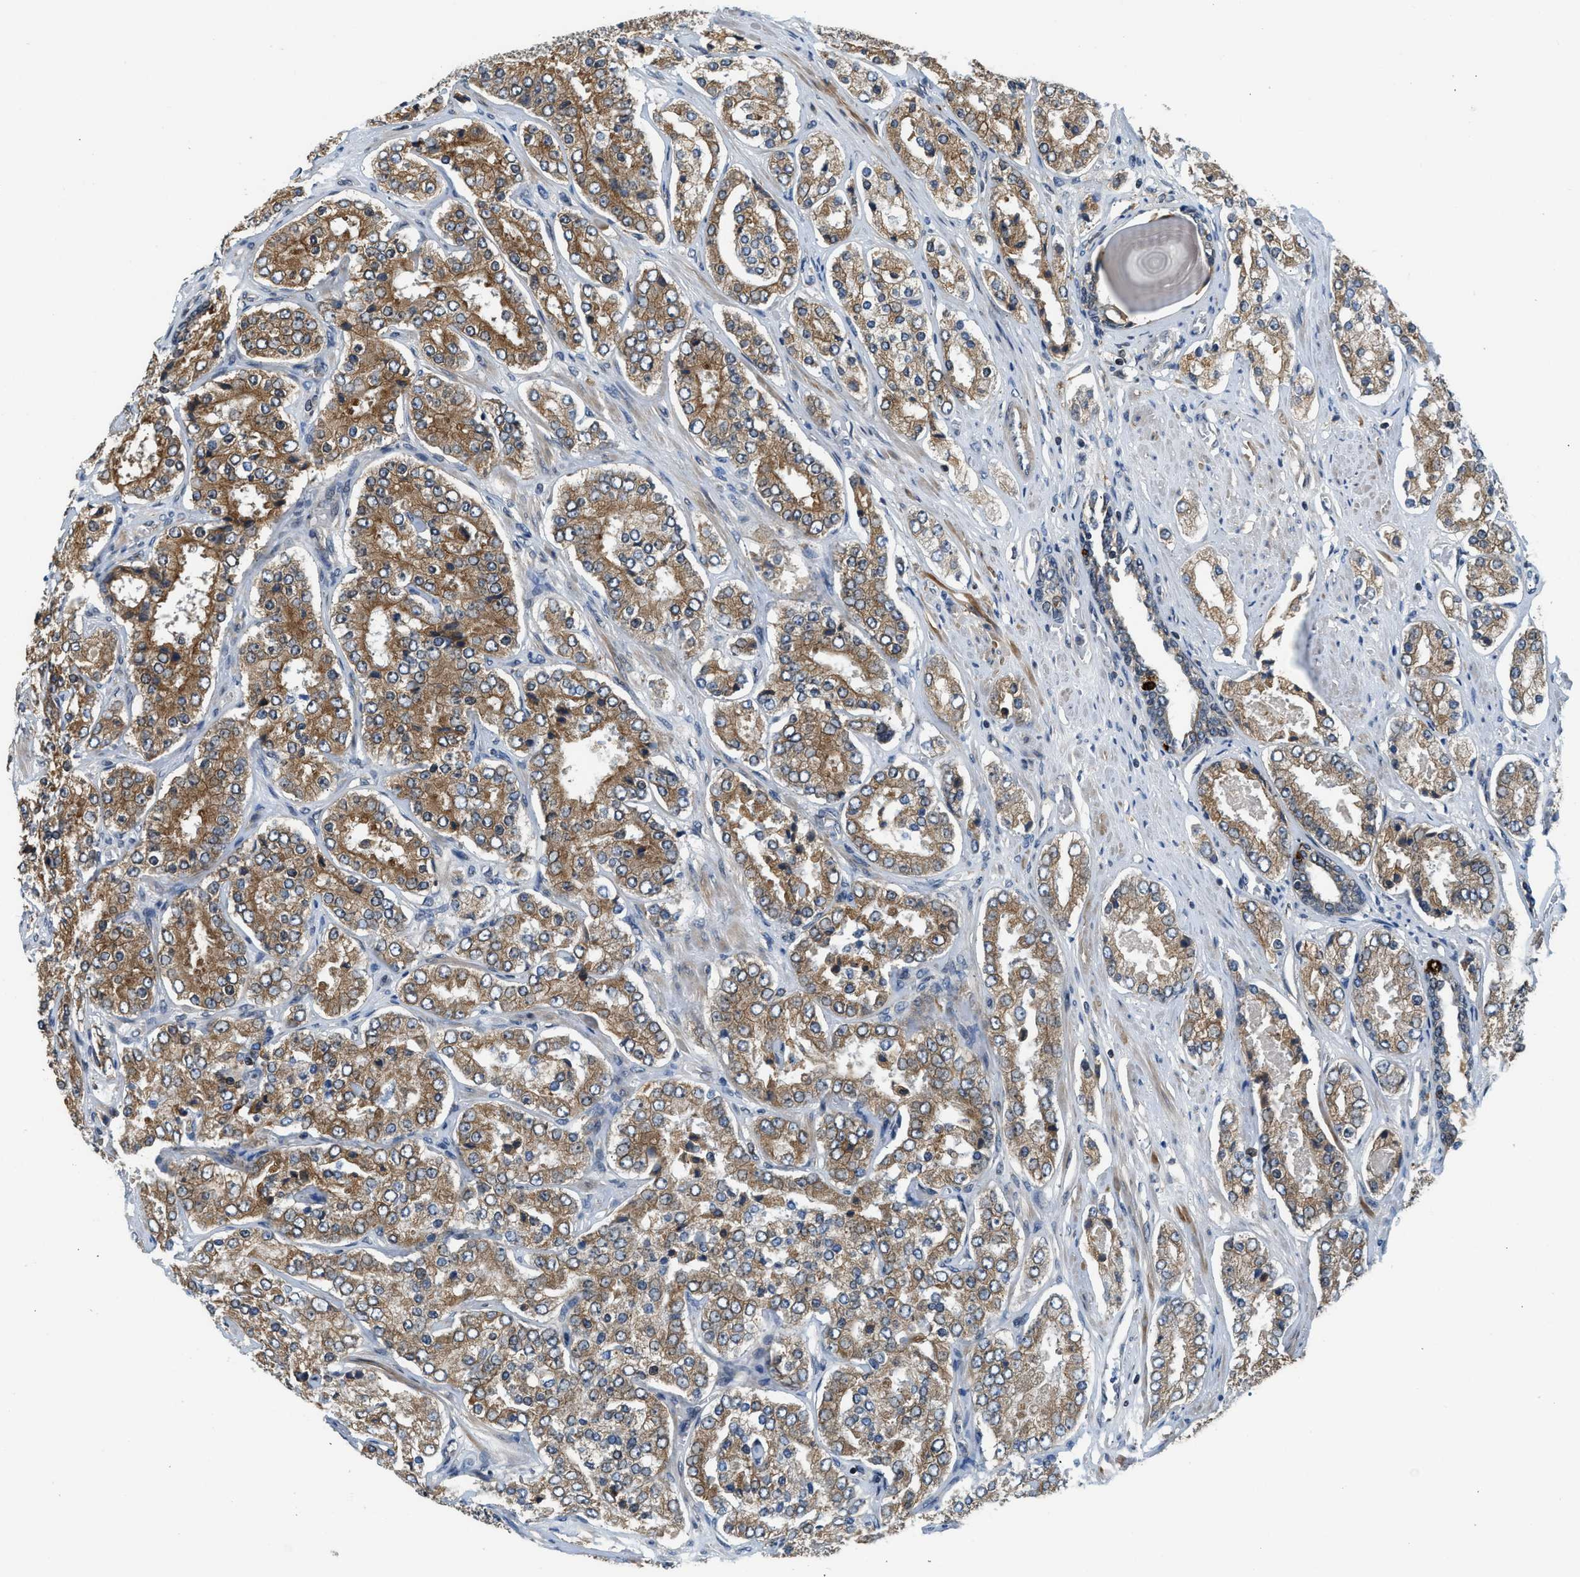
{"staining": {"intensity": "moderate", "quantity": ">75%", "location": "cytoplasmic/membranous"}, "tissue": "prostate cancer", "cell_type": "Tumor cells", "image_type": "cancer", "snomed": [{"axis": "morphology", "description": "Adenocarcinoma, High grade"}, {"axis": "topography", "description": "Prostate"}], "caption": "Moderate cytoplasmic/membranous expression is seen in about >75% of tumor cells in prostate cancer.", "gene": "RETREG3", "patient": {"sex": "male", "age": 65}}